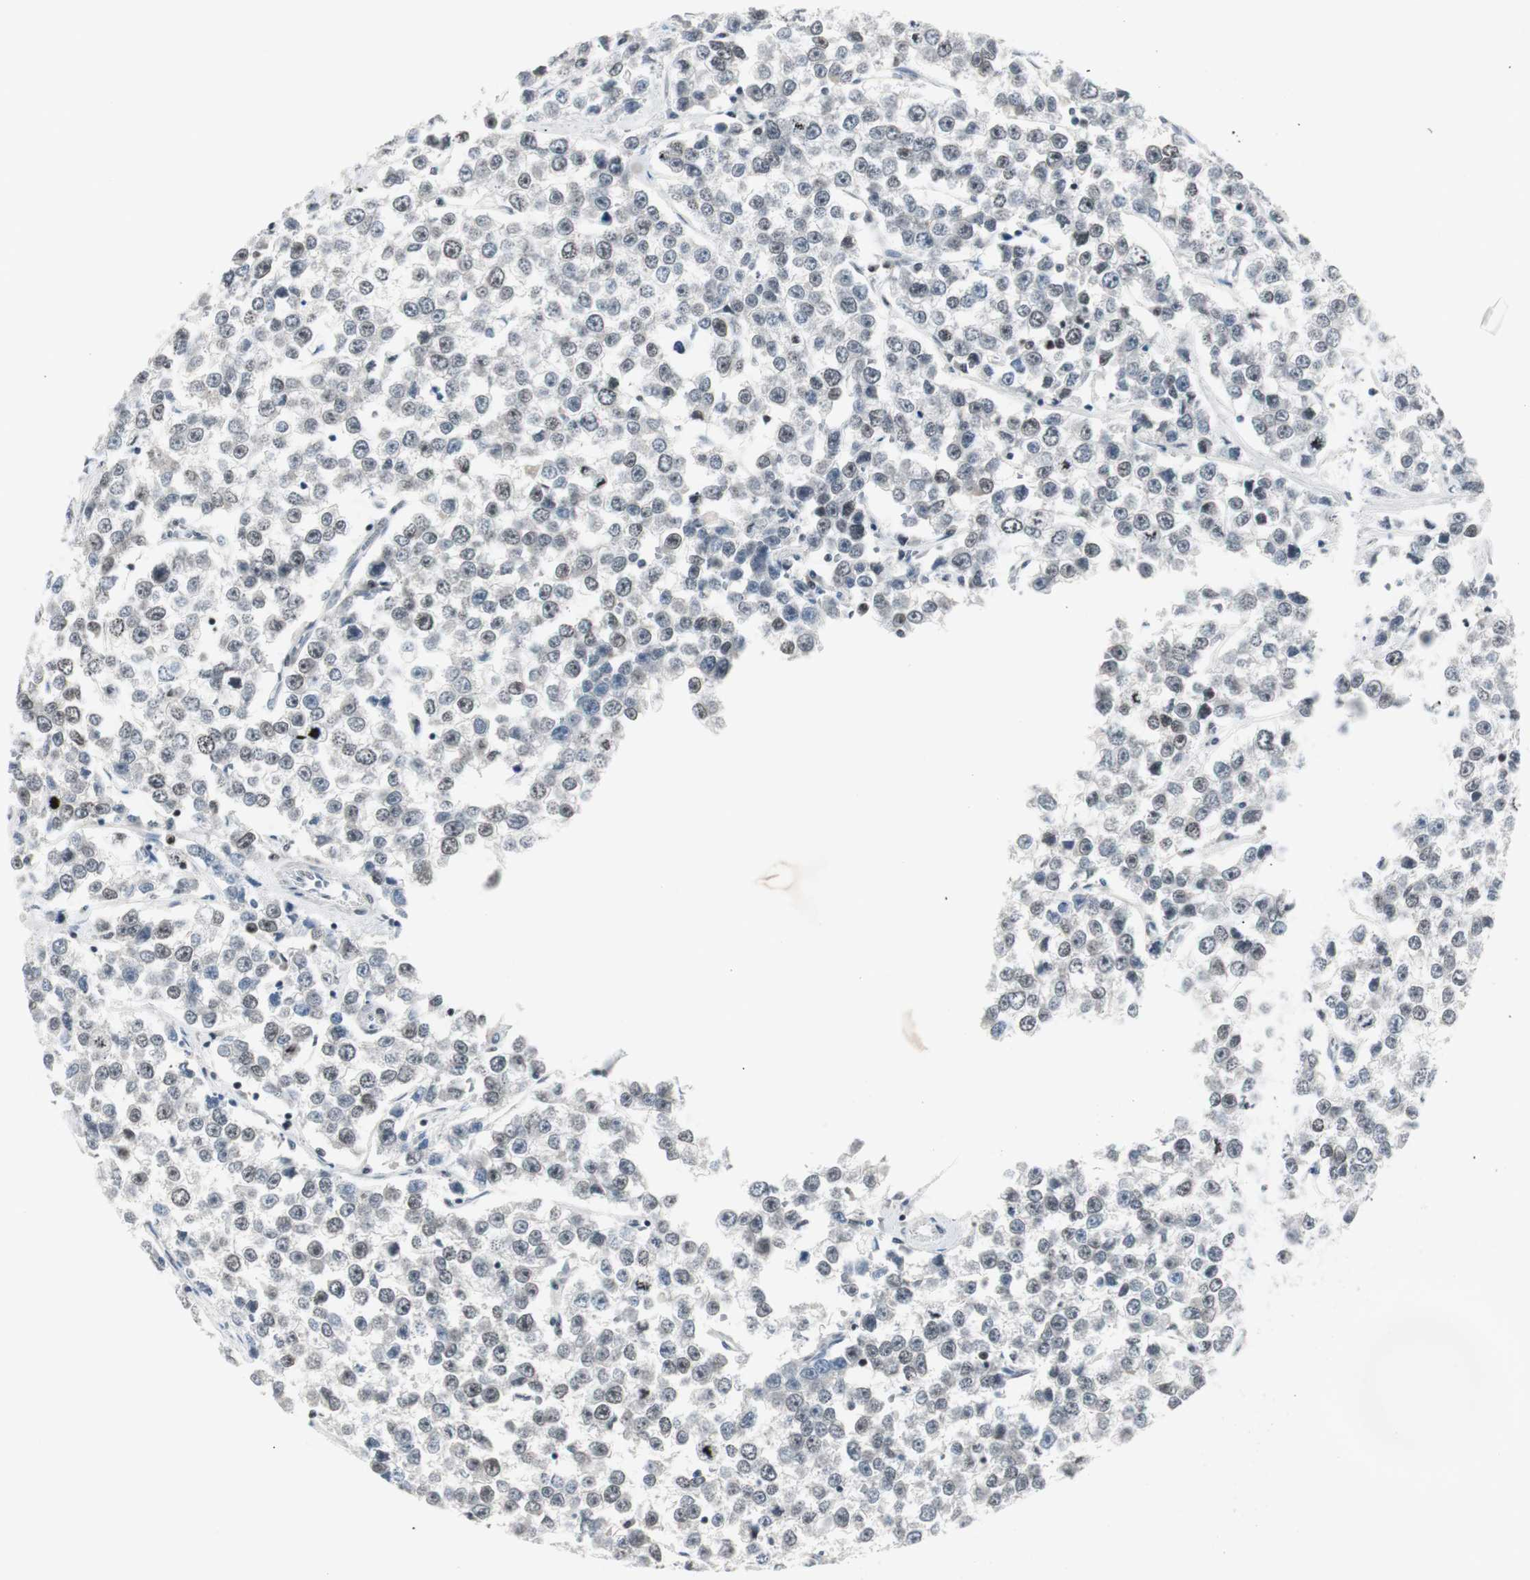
{"staining": {"intensity": "weak", "quantity": "<25%", "location": "cytoplasmic/membranous,nuclear"}, "tissue": "testis cancer", "cell_type": "Tumor cells", "image_type": "cancer", "snomed": [{"axis": "morphology", "description": "Seminoma, NOS"}, {"axis": "morphology", "description": "Carcinoma, Embryonal, NOS"}, {"axis": "topography", "description": "Testis"}], "caption": "This is an IHC micrograph of human testis embryonal carcinoma. There is no positivity in tumor cells.", "gene": "XRCC1", "patient": {"sex": "male", "age": 52}}